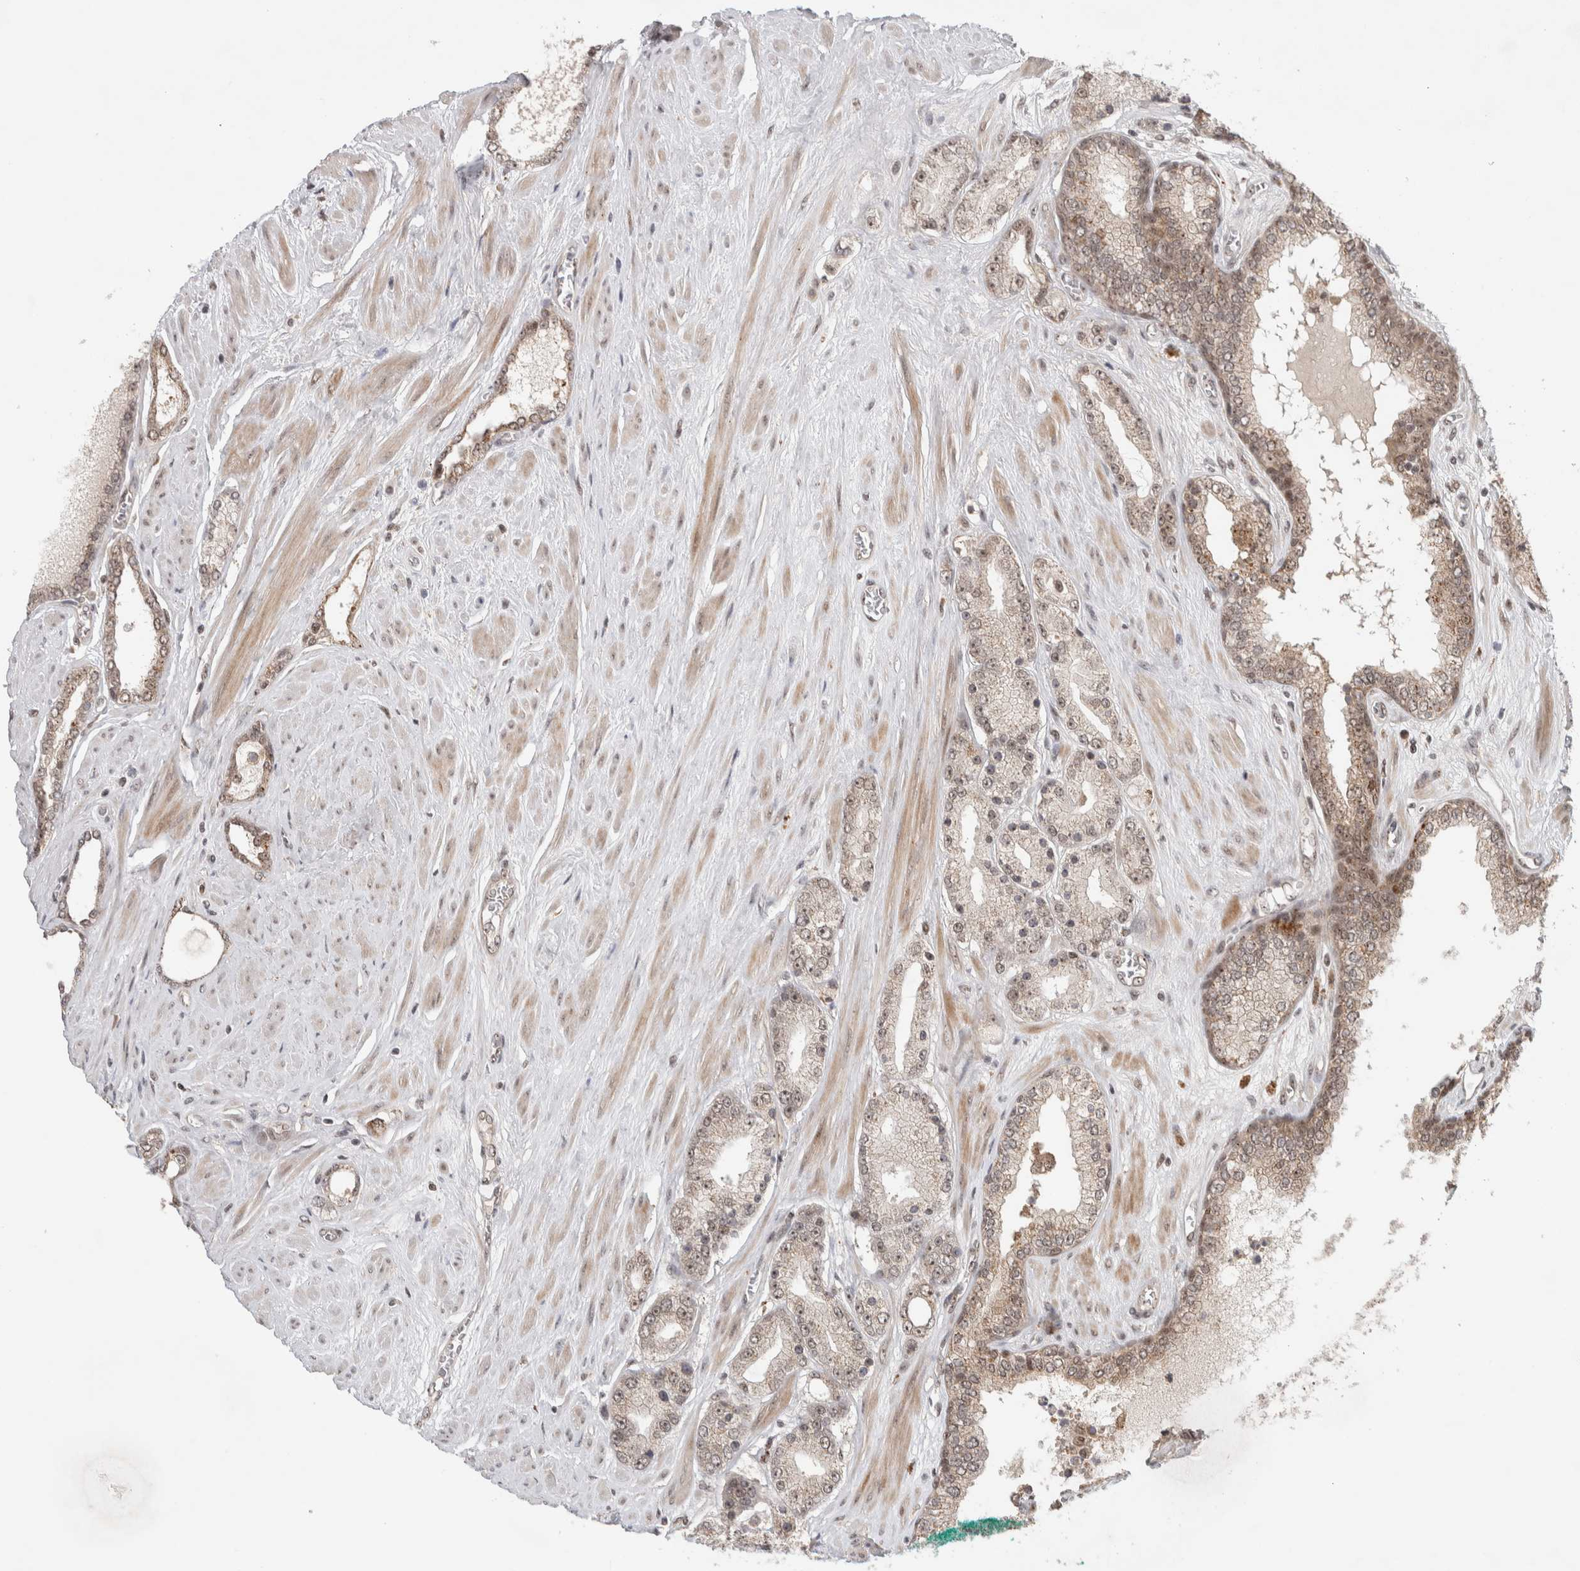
{"staining": {"intensity": "weak", "quantity": "<25%", "location": "cytoplasmic/membranous,nuclear"}, "tissue": "prostate cancer", "cell_type": "Tumor cells", "image_type": "cancer", "snomed": [{"axis": "morphology", "description": "Adenocarcinoma, Low grade"}, {"axis": "topography", "description": "Prostate"}], "caption": "Prostate cancer (adenocarcinoma (low-grade)) stained for a protein using immunohistochemistry displays no expression tumor cells.", "gene": "MPHOSPH6", "patient": {"sex": "male", "age": 62}}